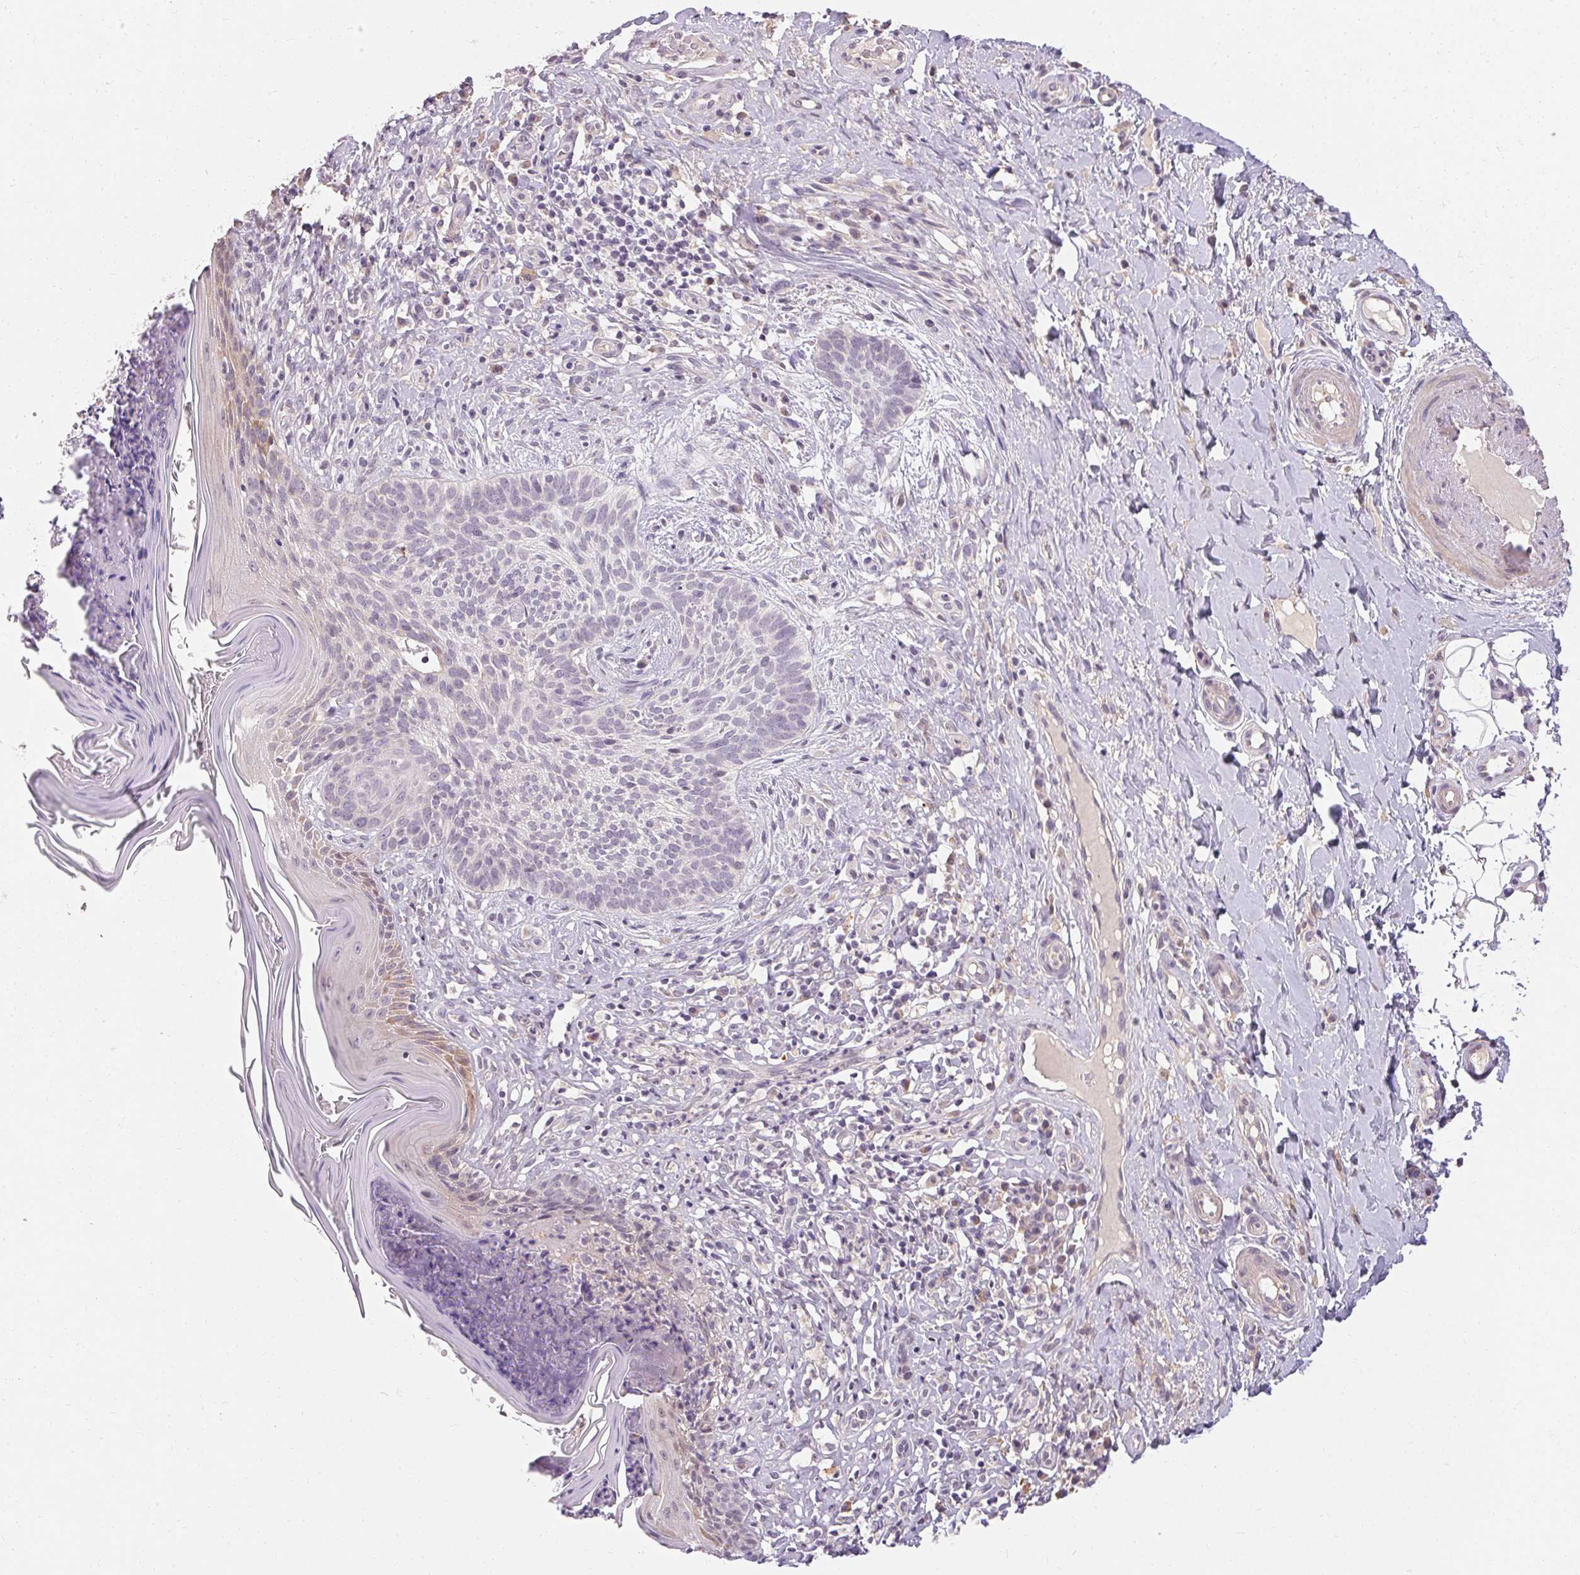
{"staining": {"intensity": "negative", "quantity": "none", "location": "none"}, "tissue": "skin cancer", "cell_type": "Tumor cells", "image_type": "cancer", "snomed": [{"axis": "morphology", "description": "Basal cell carcinoma"}, {"axis": "topography", "description": "Skin"}], "caption": "This micrograph is of skin cancer (basal cell carcinoma) stained with IHC to label a protein in brown with the nuclei are counter-stained blue. There is no staining in tumor cells. (DAB (3,3'-diaminobenzidine) immunohistochemistry with hematoxylin counter stain).", "gene": "TMEM52B", "patient": {"sex": "male", "age": 89}}